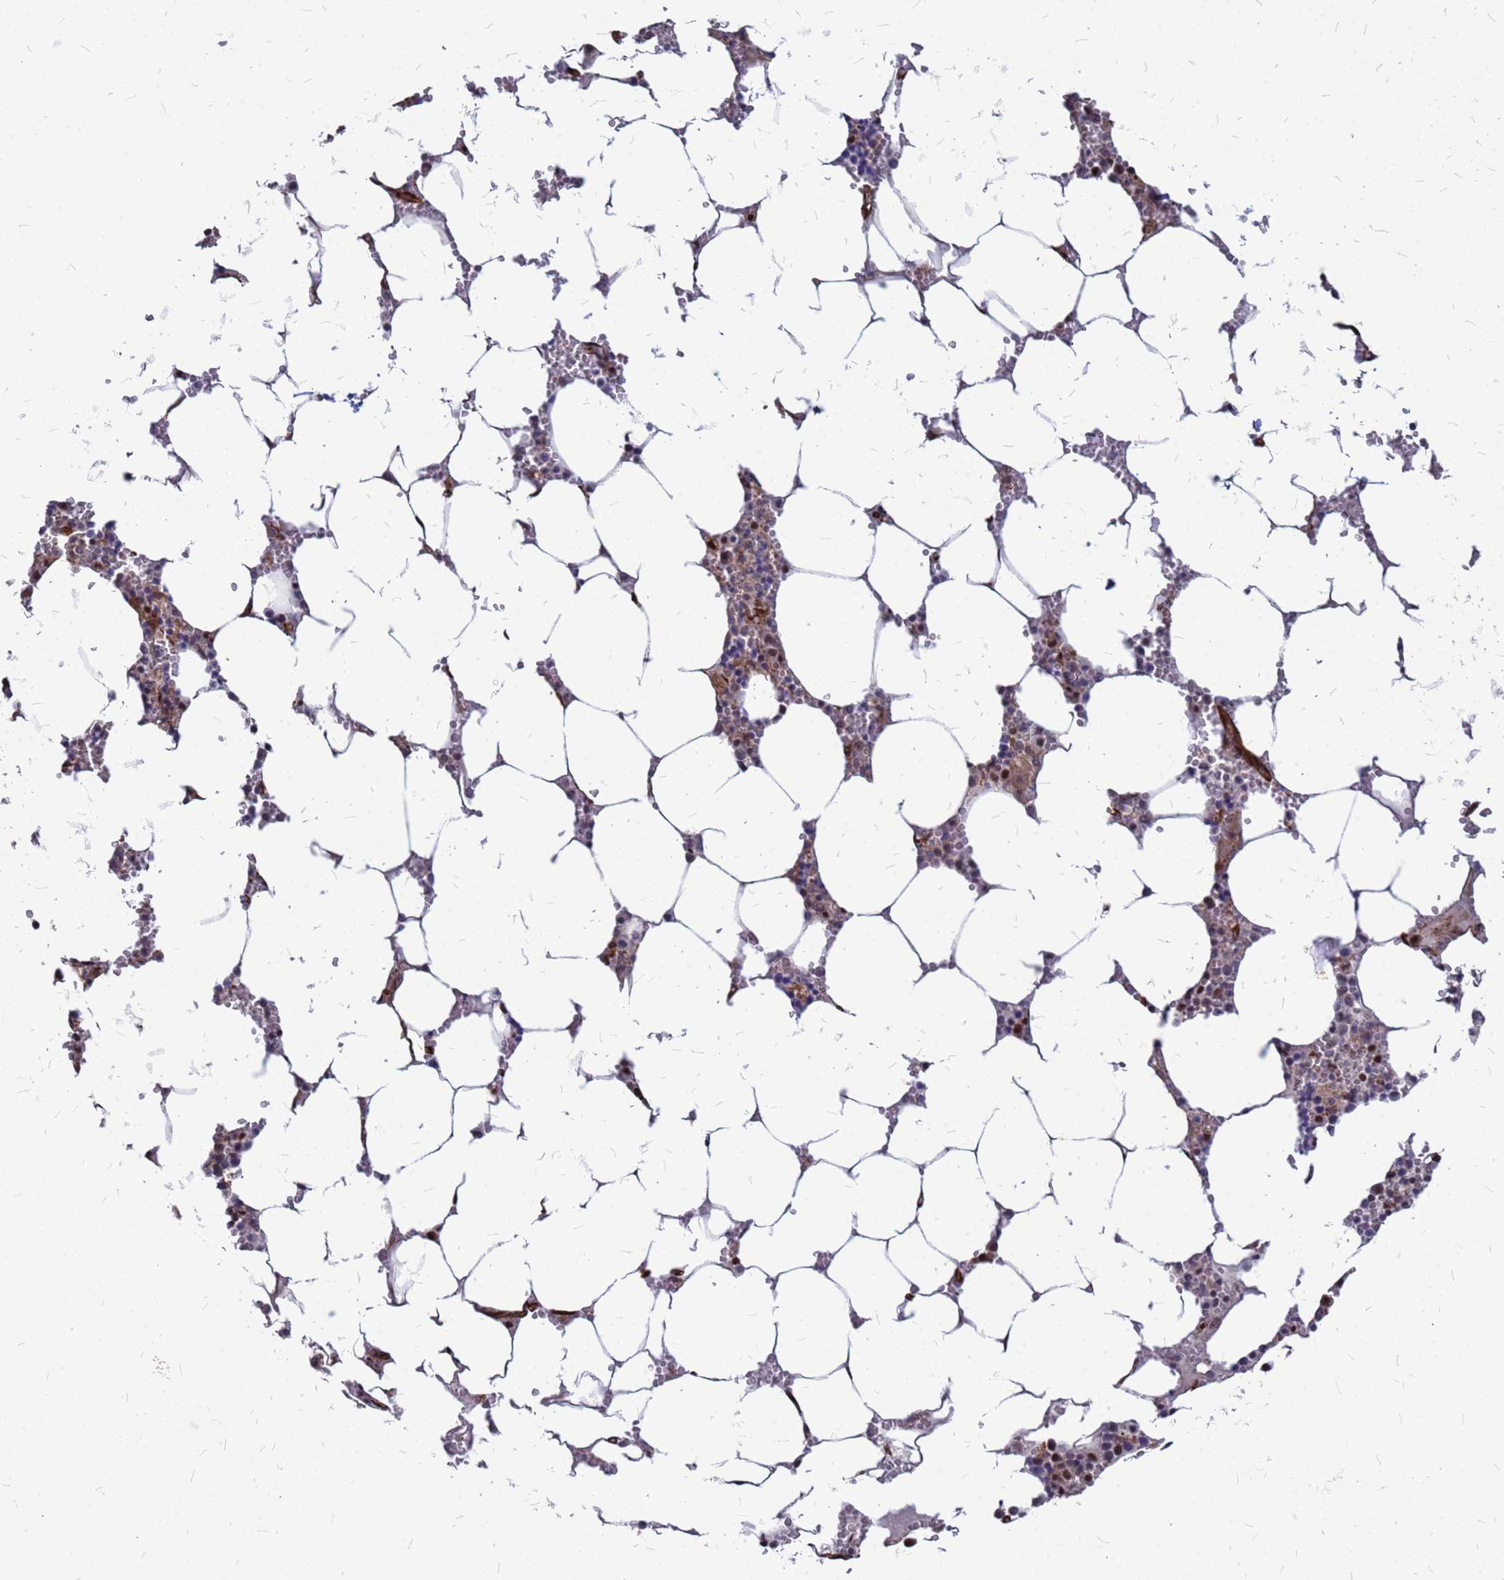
{"staining": {"intensity": "moderate", "quantity": "<25%", "location": "cytoplasmic/membranous,nuclear"}, "tissue": "bone marrow", "cell_type": "Hematopoietic cells", "image_type": "normal", "snomed": [{"axis": "morphology", "description": "Normal tissue, NOS"}, {"axis": "topography", "description": "Bone marrow"}], "caption": "Immunohistochemical staining of unremarkable bone marrow exhibits moderate cytoplasmic/membranous,nuclear protein staining in about <25% of hematopoietic cells.", "gene": "NOSTRIN", "patient": {"sex": "male", "age": 70}}